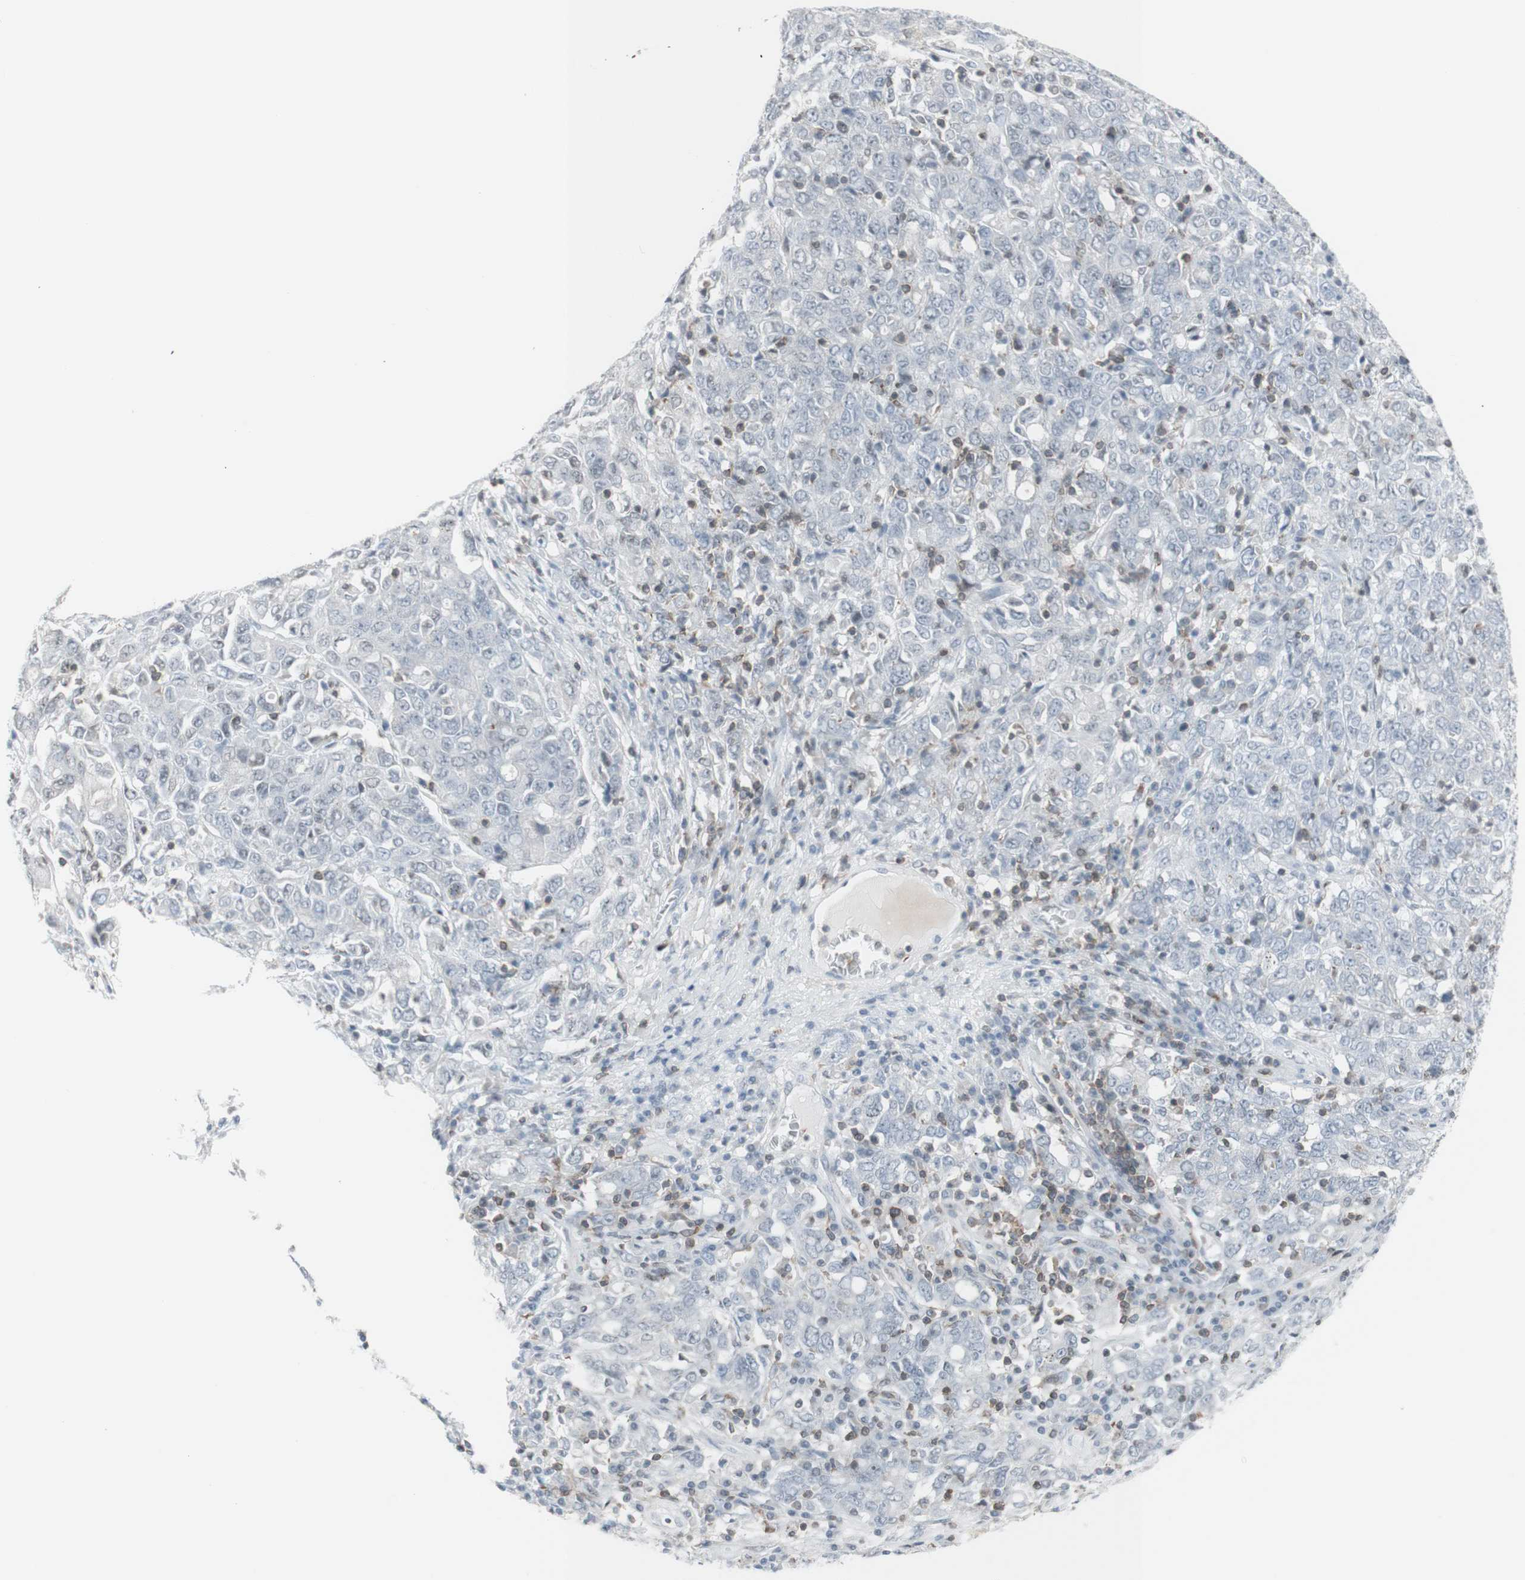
{"staining": {"intensity": "negative", "quantity": "none", "location": "none"}, "tissue": "ovarian cancer", "cell_type": "Tumor cells", "image_type": "cancer", "snomed": [{"axis": "morphology", "description": "Carcinoma, endometroid"}, {"axis": "topography", "description": "Ovary"}], "caption": "Ovarian endometroid carcinoma was stained to show a protein in brown. There is no significant positivity in tumor cells.", "gene": "NRG1", "patient": {"sex": "female", "age": 62}}